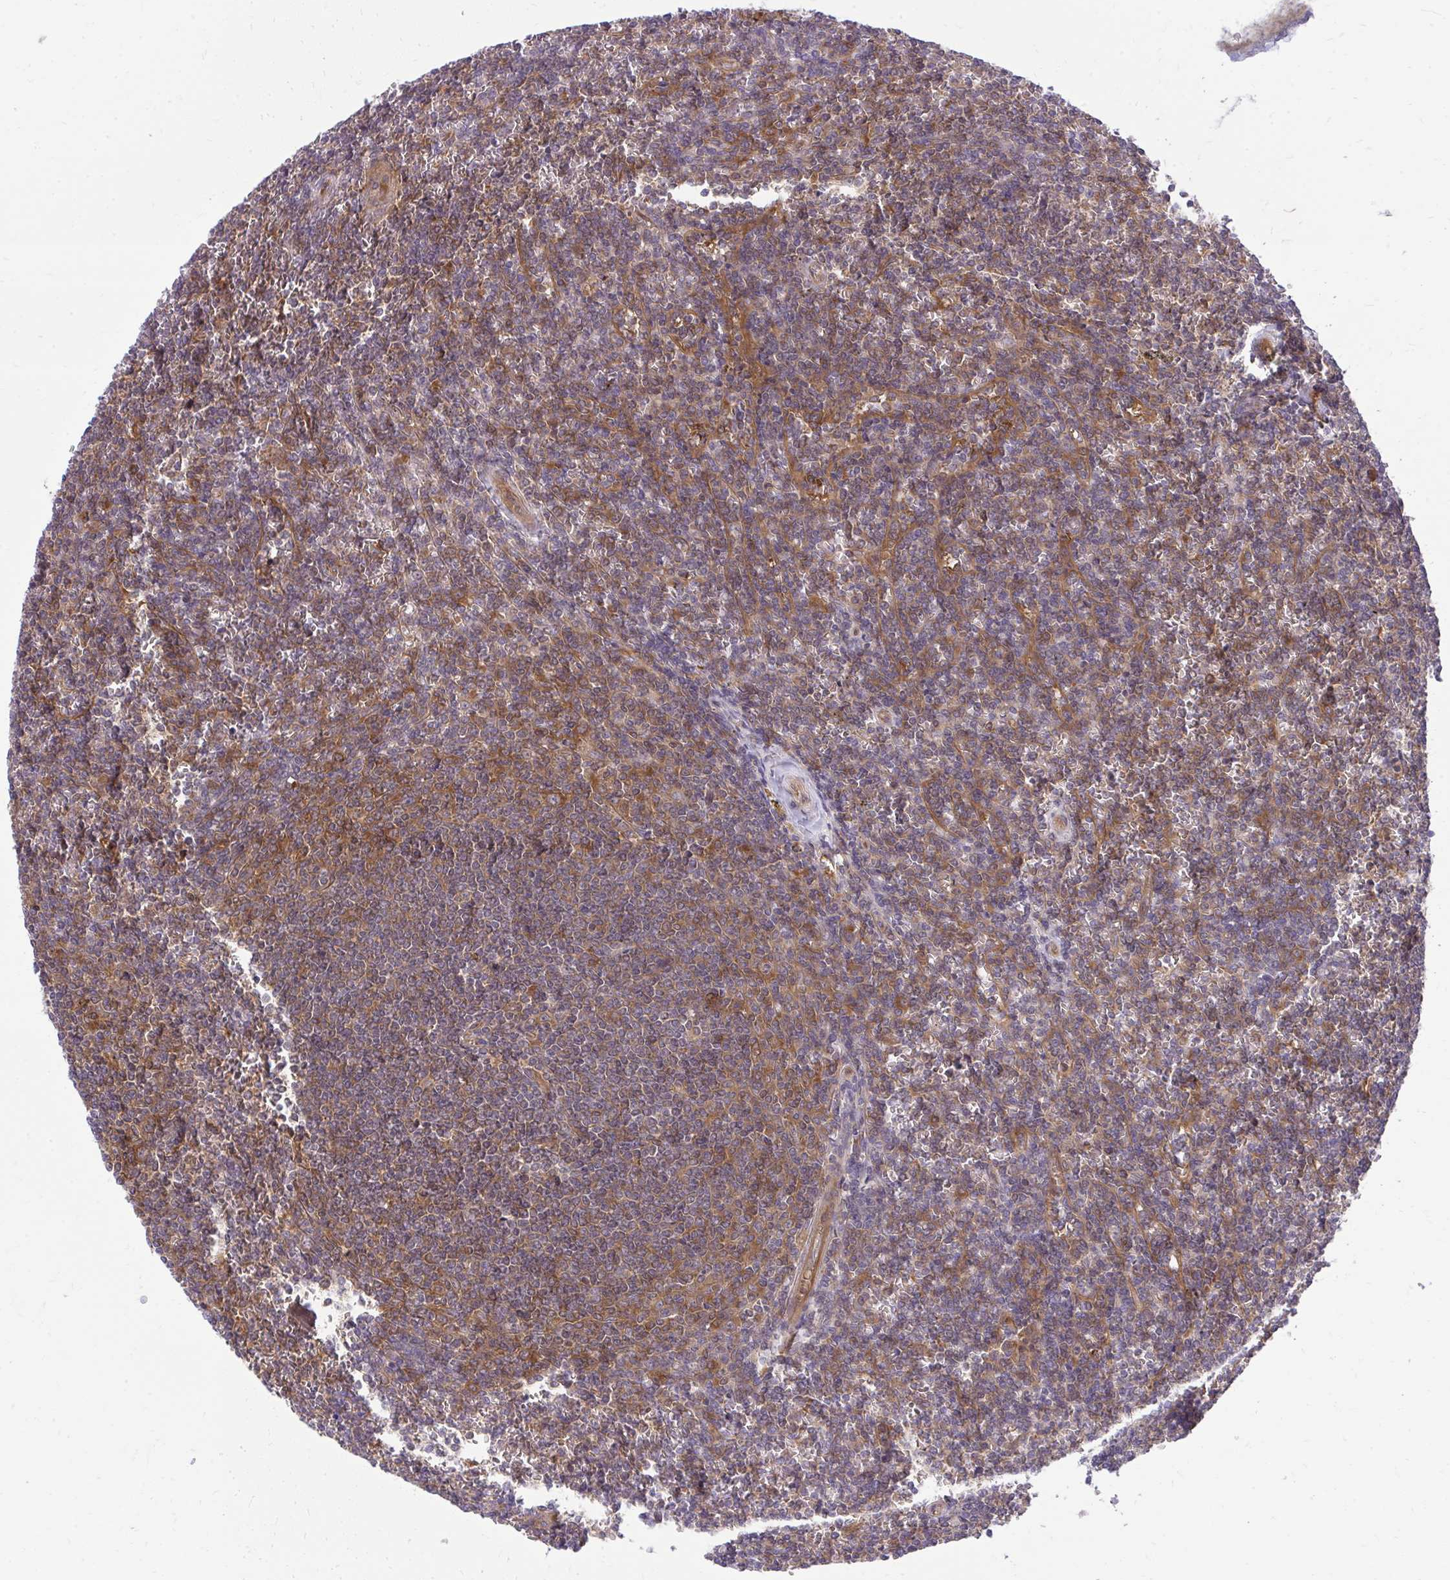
{"staining": {"intensity": "moderate", "quantity": "25%-75%", "location": "cytoplasmic/membranous"}, "tissue": "lymphoma", "cell_type": "Tumor cells", "image_type": "cancer", "snomed": [{"axis": "morphology", "description": "Malignant lymphoma, non-Hodgkin's type, Low grade"}, {"axis": "topography", "description": "Spleen"}], "caption": "Immunohistochemical staining of human low-grade malignant lymphoma, non-Hodgkin's type displays medium levels of moderate cytoplasmic/membranous positivity in approximately 25%-75% of tumor cells. The staining is performed using DAB brown chromogen to label protein expression. The nuclei are counter-stained blue using hematoxylin.", "gene": "PPP5C", "patient": {"sex": "male", "age": 78}}